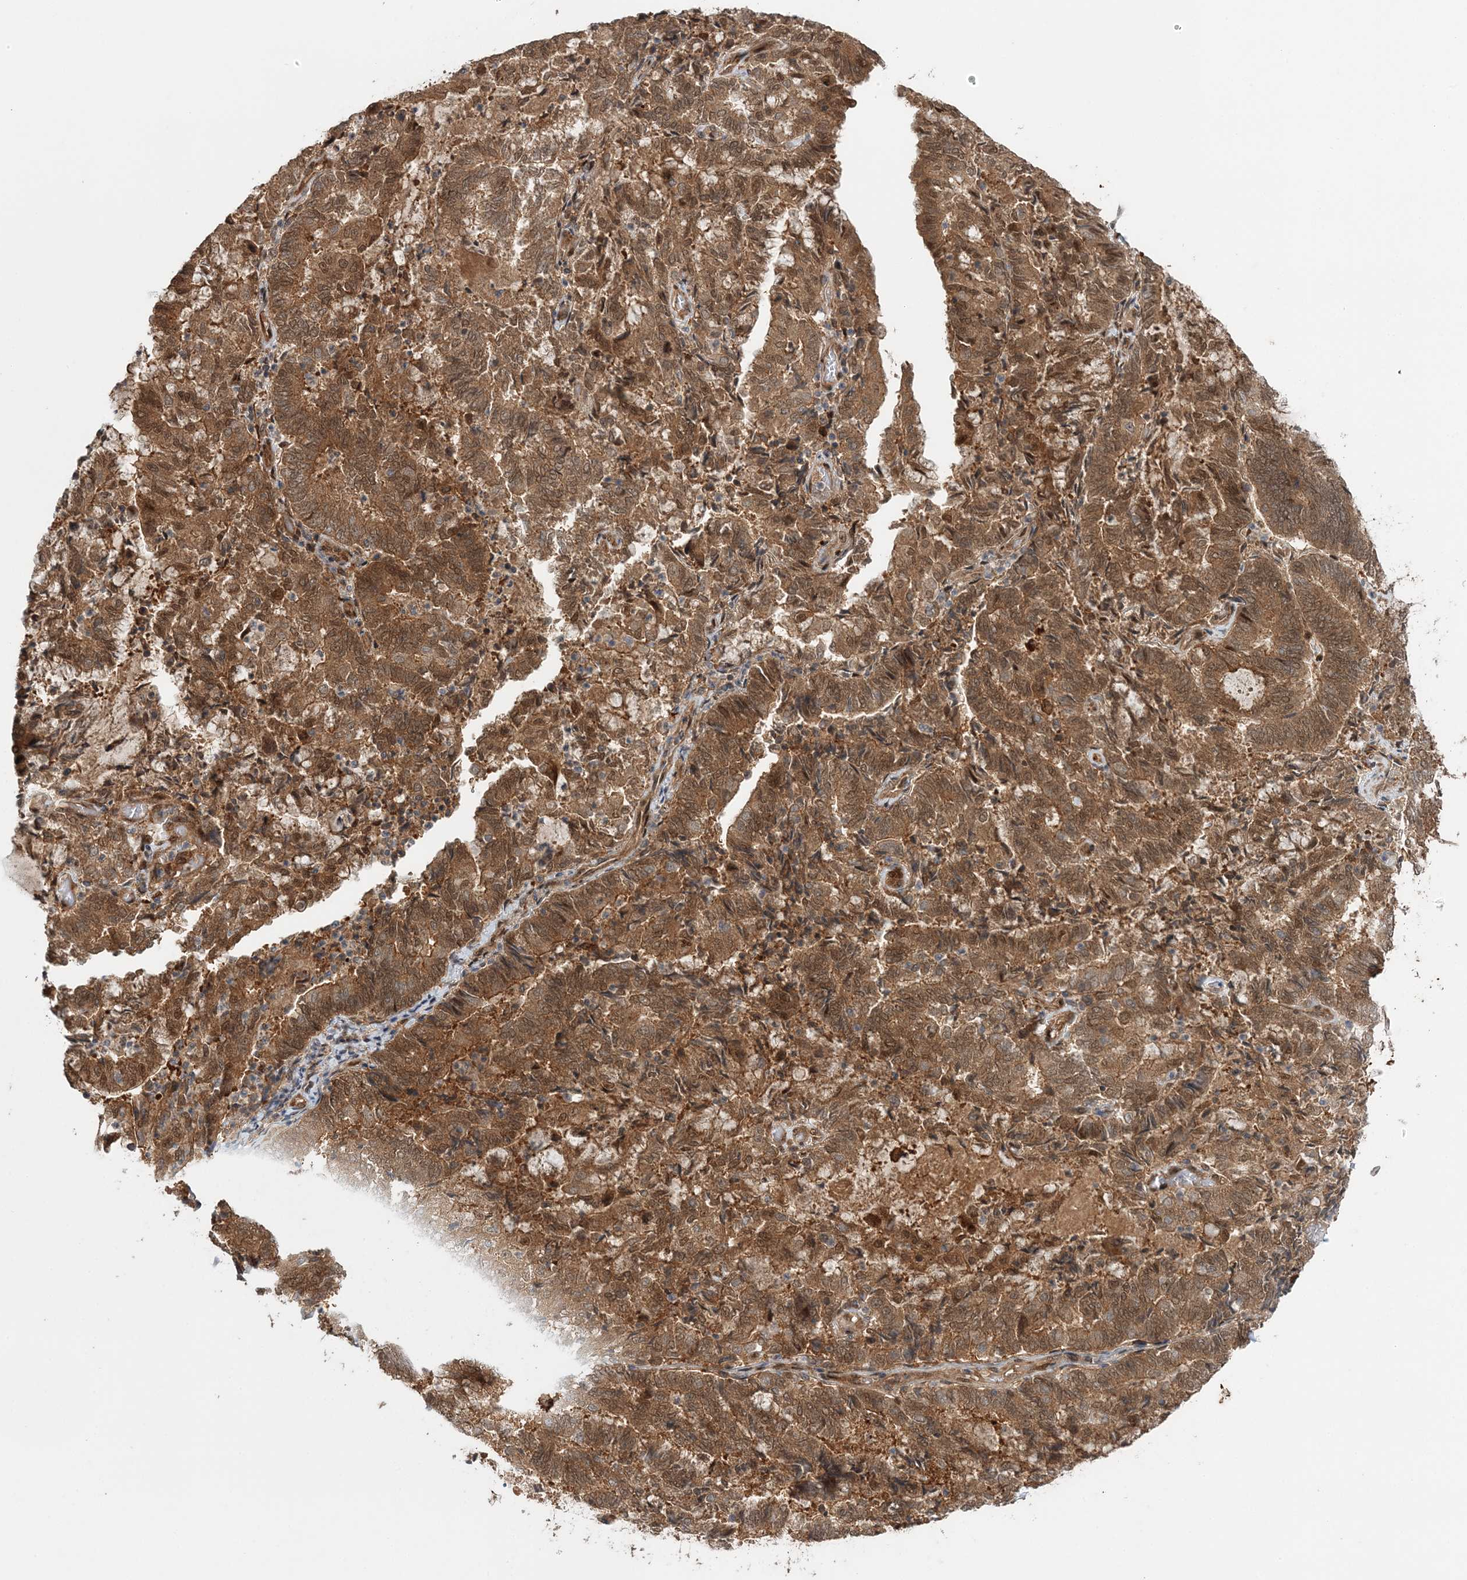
{"staining": {"intensity": "moderate", "quantity": ">75%", "location": "cytoplasmic/membranous,nuclear"}, "tissue": "endometrial cancer", "cell_type": "Tumor cells", "image_type": "cancer", "snomed": [{"axis": "morphology", "description": "Adenocarcinoma, NOS"}, {"axis": "topography", "description": "Endometrium"}], "caption": "Immunohistochemistry of human endometrial adenocarcinoma demonstrates medium levels of moderate cytoplasmic/membranous and nuclear expression in approximately >75% of tumor cells.", "gene": "UBTD2", "patient": {"sex": "female", "age": 80}}